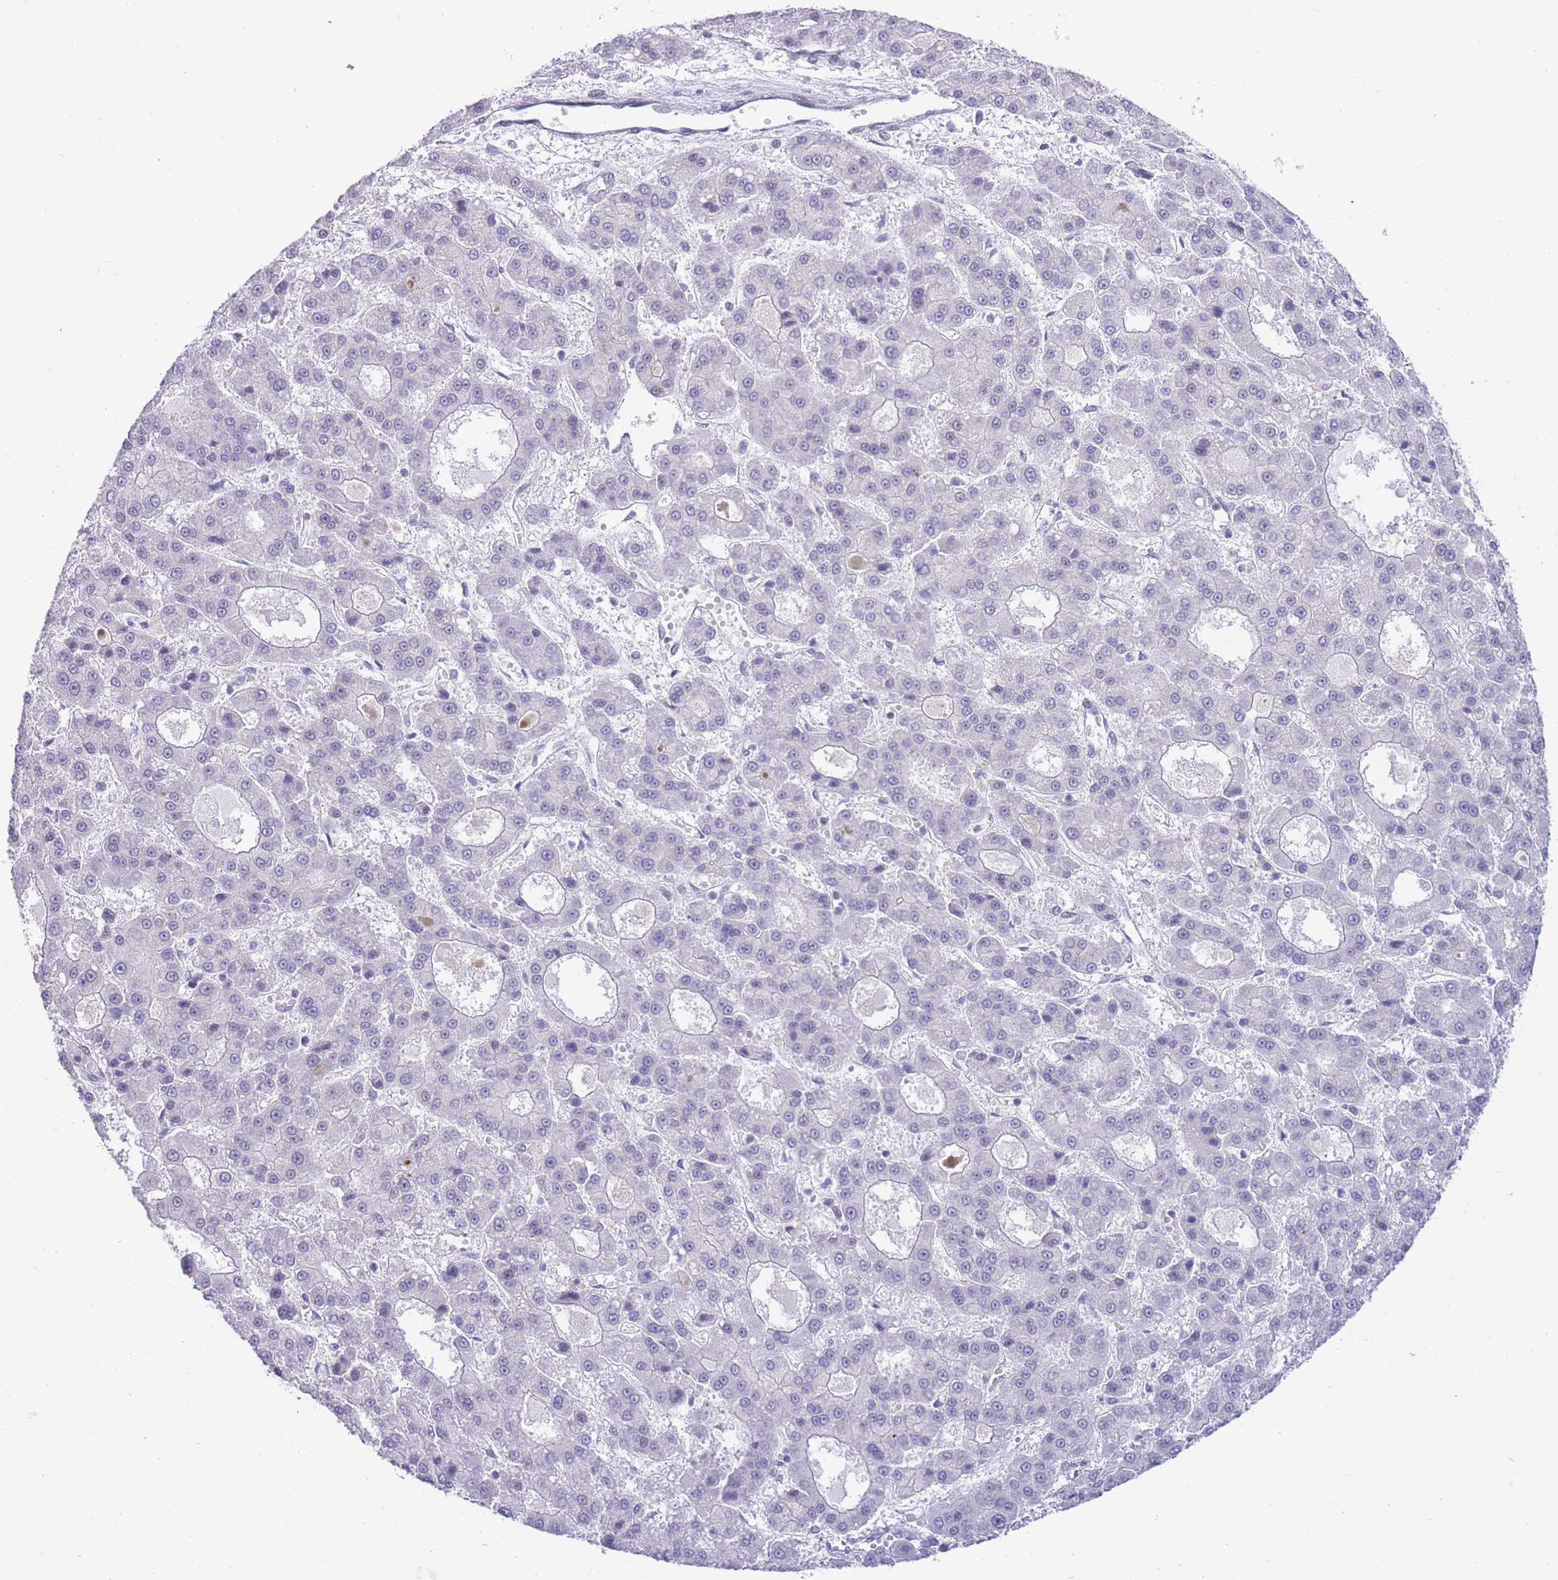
{"staining": {"intensity": "negative", "quantity": "none", "location": "none"}, "tissue": "liver cancer", "cell_type": "Tumor cells", "image_type": "cancer", "snomed": [{"axis": "morphology", "description": "Carcinoma, Hepatocellular, NOS"}, {"axis": "topography", "description": "Liver"}], "caption": "The micrograph demonstrates no staining of tumor cells in liver hepatocellular carcinoma.", "gene": "STK39", "patient": {"sex": "male", "age": 70}}